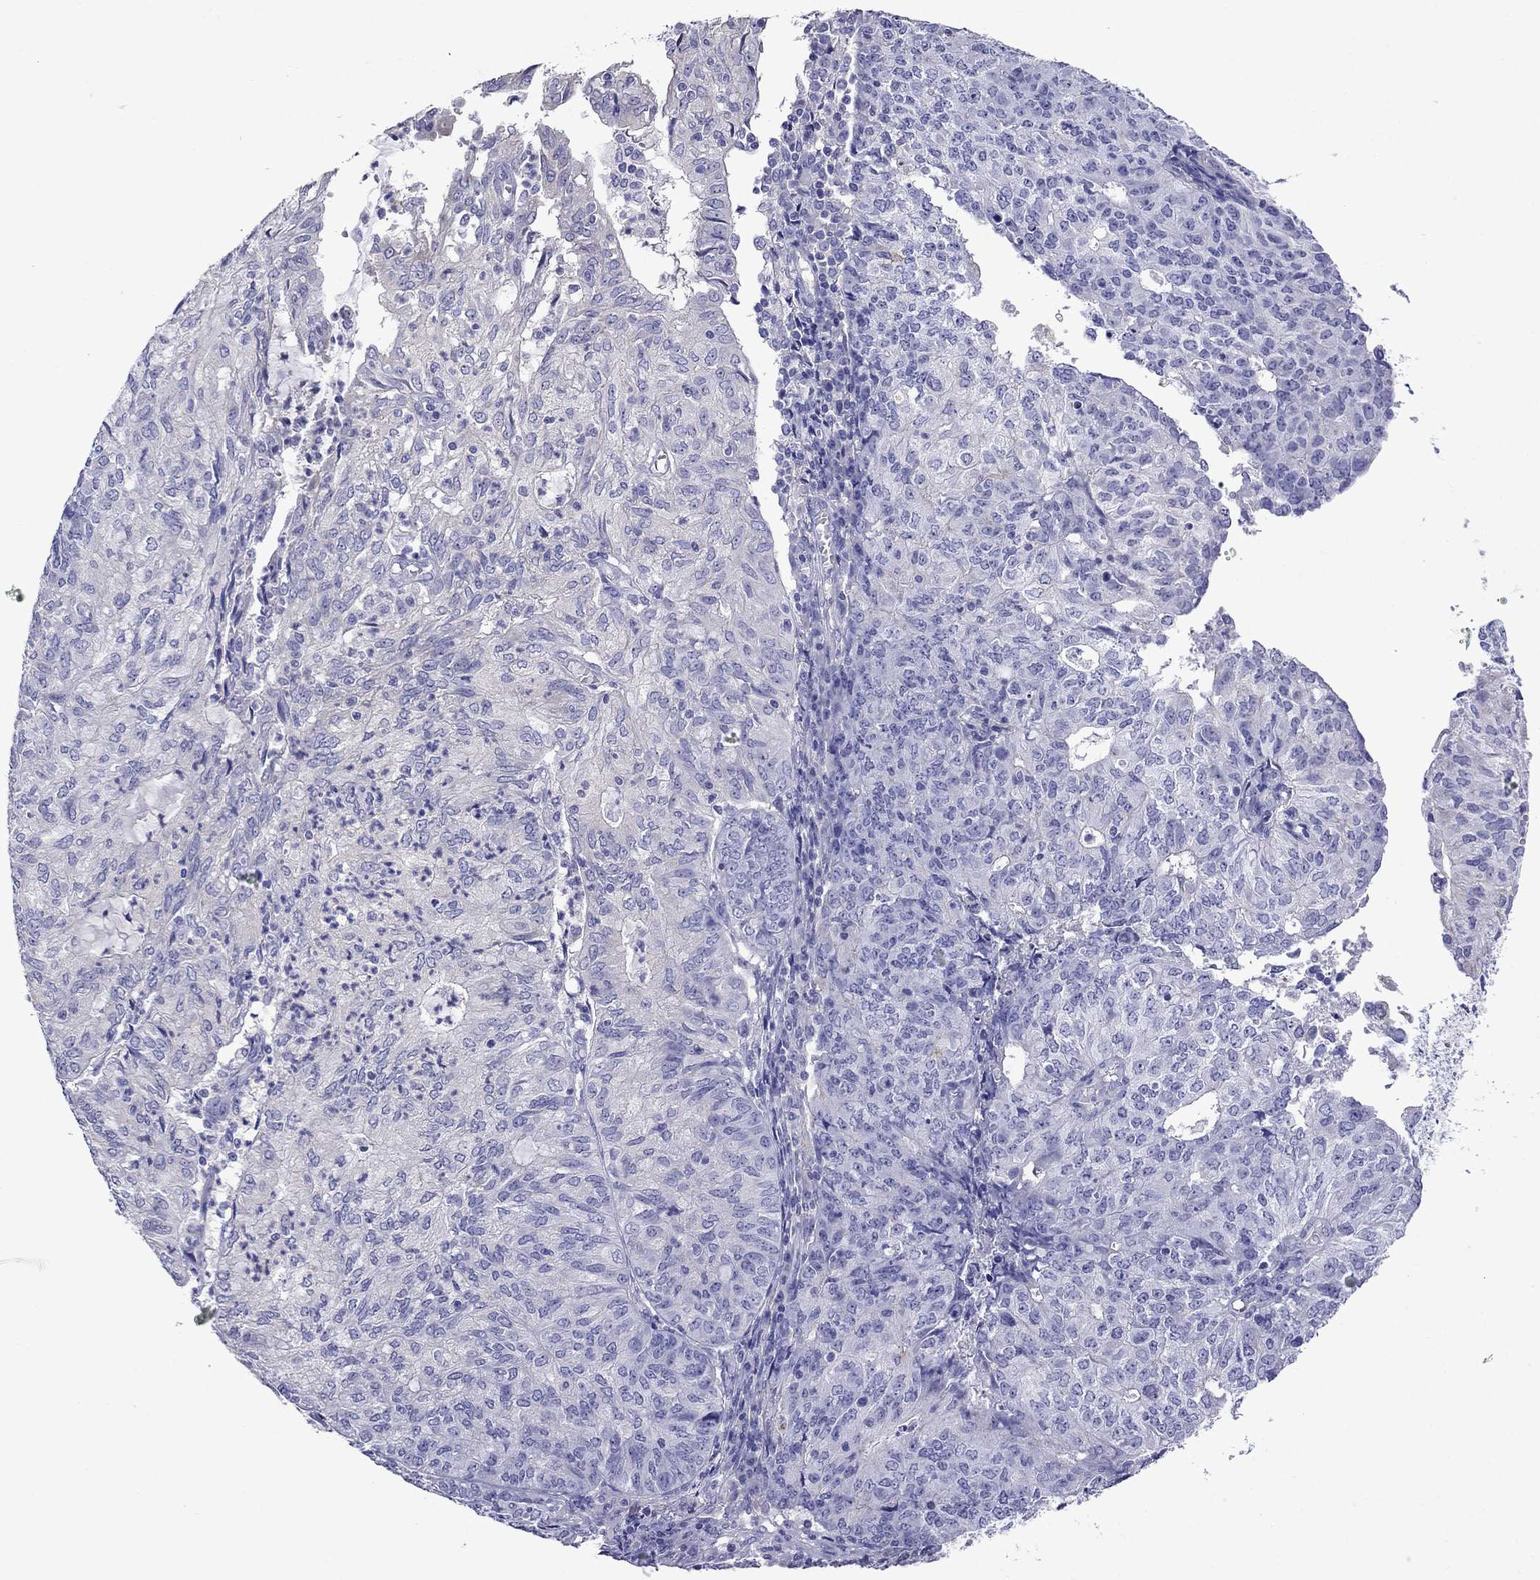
{"staining": {"intensity": "negative", "quantity": "none", "location": "none"}, "tissue": "endometrial cancer", "cell_type": "Tumor cells", "image_type": "cancer", "snomed": [{"axis": "morphology", "description": "Adenocarcinoma, NOS"}, {"axis": "topography", "description": "Endometrium"}], "caption": "Human adenocarcinoma (endometrial) stained for a protein using IHC displays no staining in tumor cells.", "gene": "SCG2", "patient": {"sex": "female", "age": 82}}